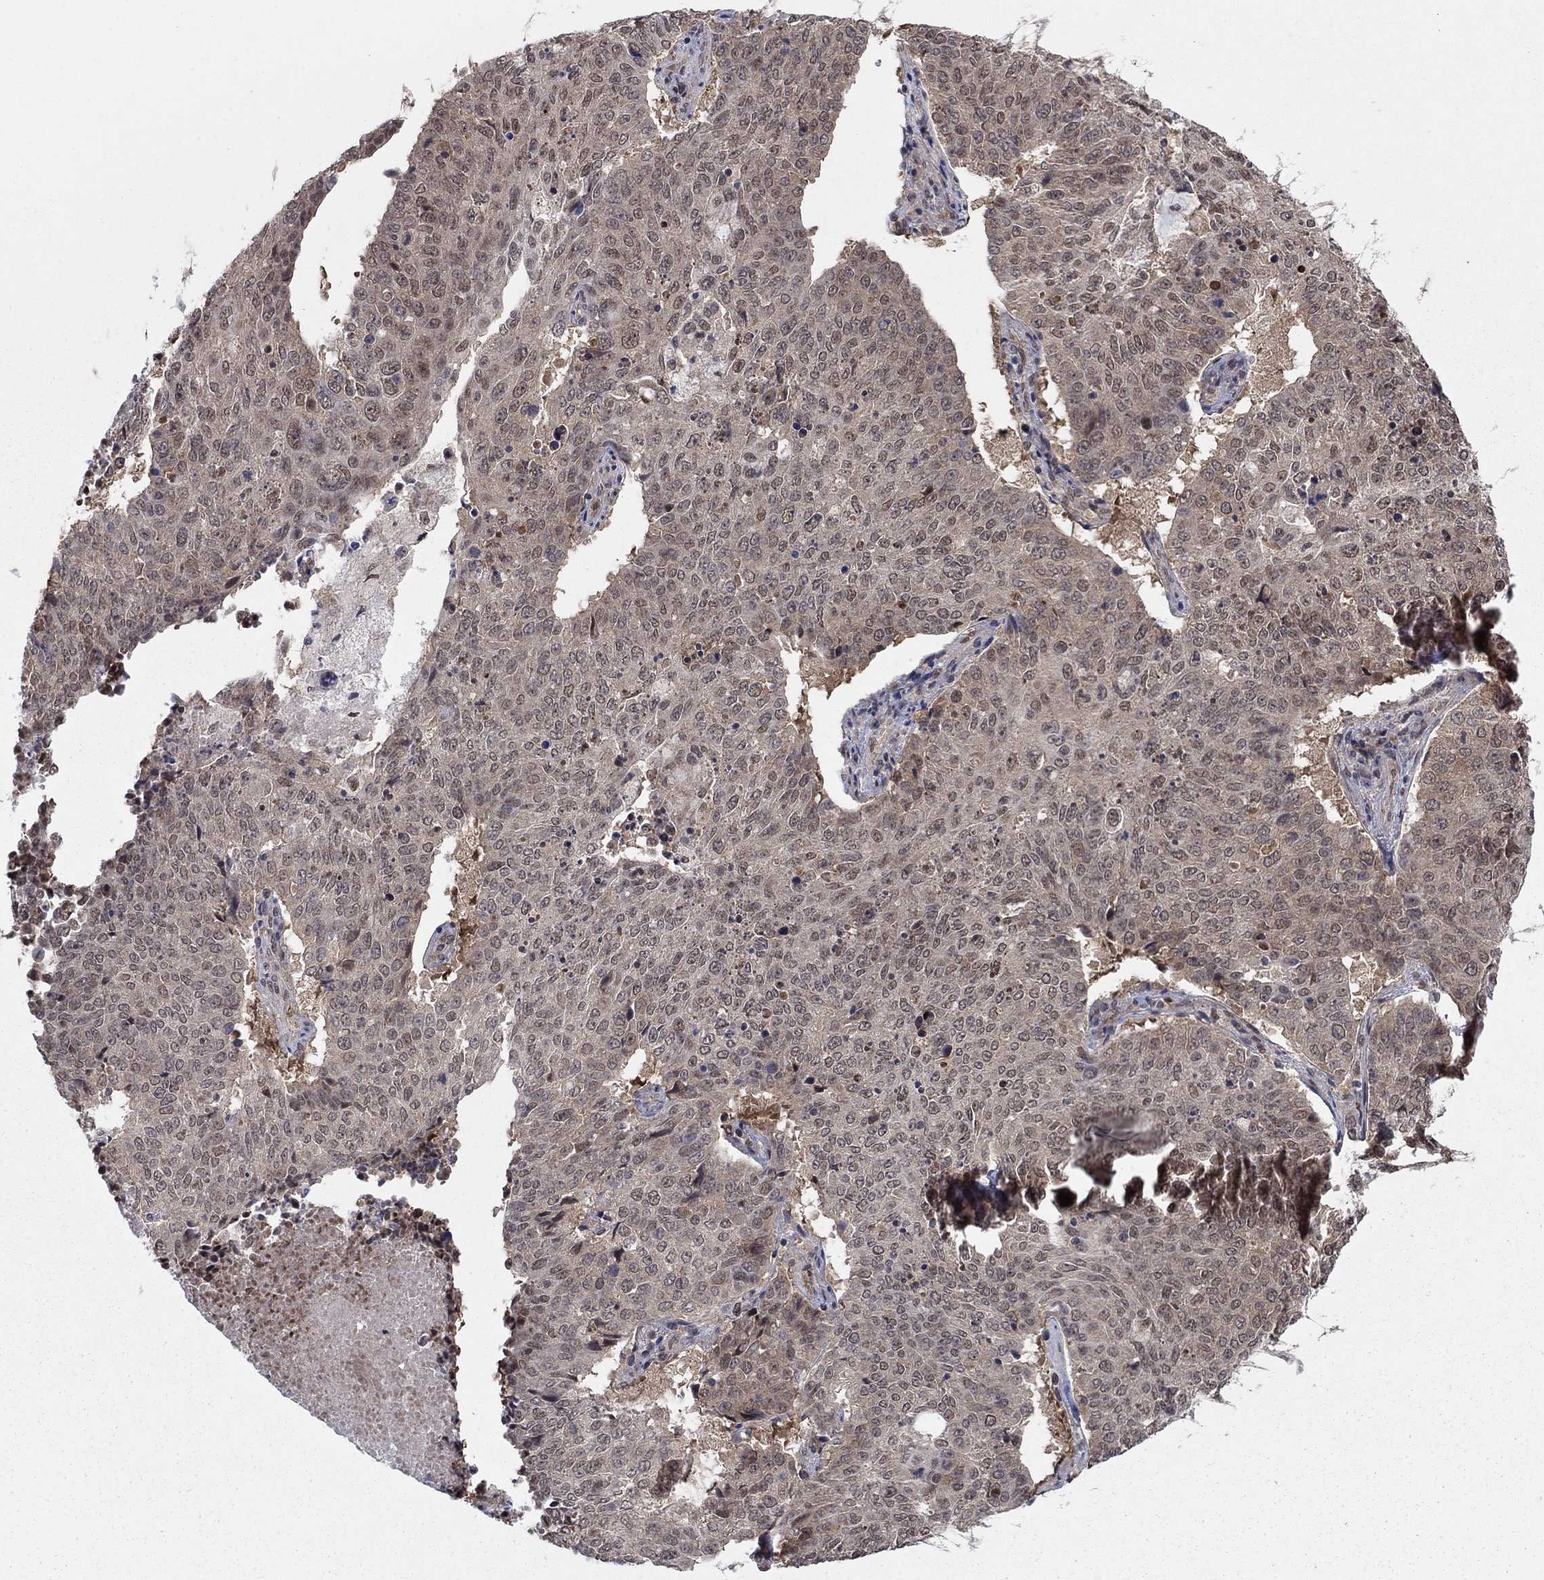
{"staining": {"intensity": "weak", "quantity": "<25%", "location": "cytoplasmic/membranous,nuclear"}, "tissue": "lung cancer", "cell_type": "Tumor cells", "image_type": "cancer", "snomed": [{"axis": "morphology", "description": "Normal tissue, NOS"}, {"axis": "morphology", "description": "Squamous cell carcinoma, NOS"}, {"axis": "topography", "description": "Bronchus"}, {"axis": "topography", "description": "Lung"}], "caption": "Lung cancer (squamous cell carcinoma) stained for a protein using immunohistochemistry (IHC) reveals no positivity tumor cells.", "gene": "PSMC1", "patient": {"sex": "male", "age": 64}}